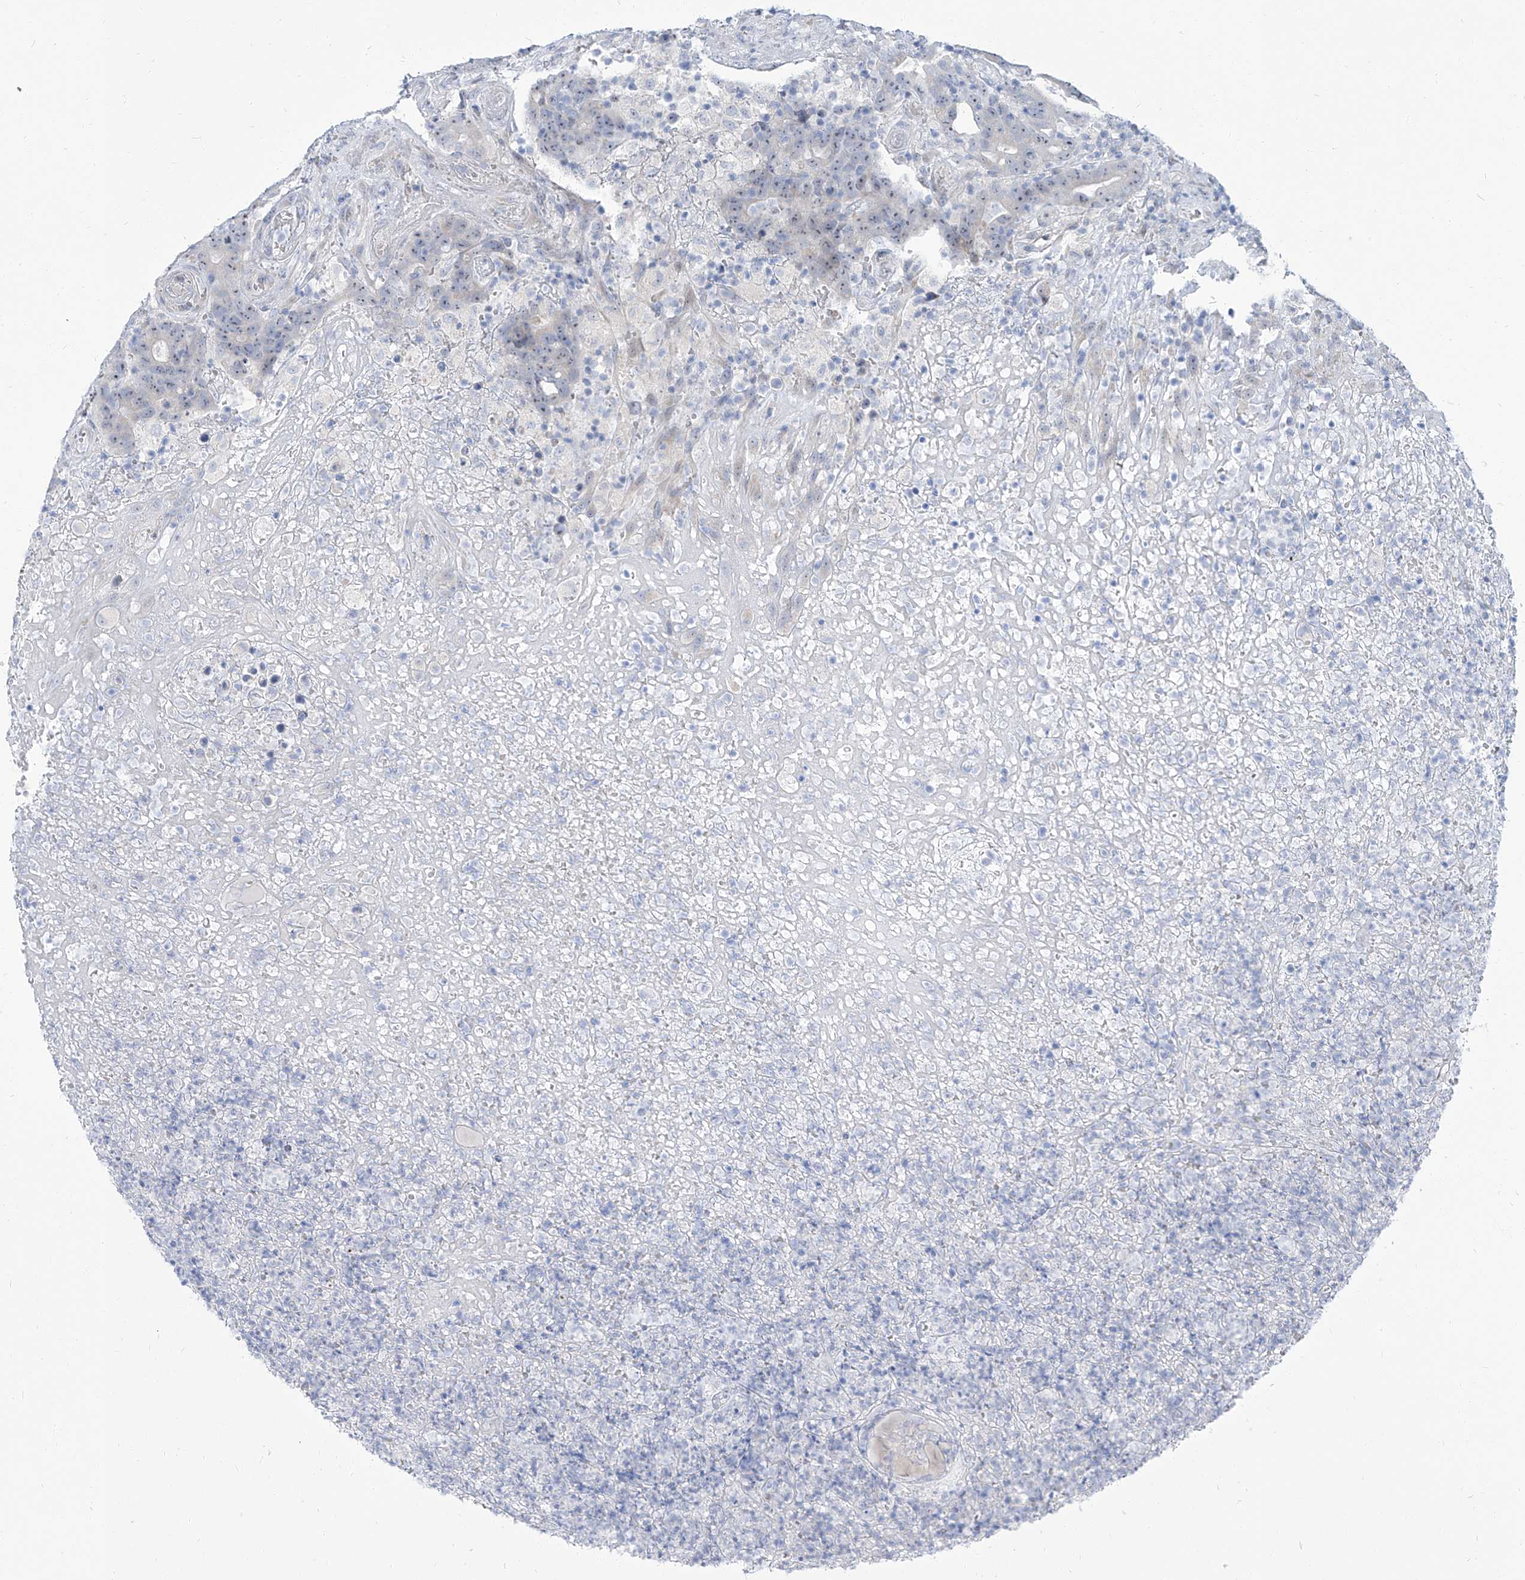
{"staining": {"intensity": "weak", "quantity": "<25%", "location": "cytoplasmic/membranous"}, "tissue": "colorectal cancer", "cell_type": "Tumor cells", "image_type": "cancer", "snomed": [{"axis": "morphology", "description": "Normal tissue, NOS"}, {"axis": "morphology", "description": "Adenocarcinoma, NOS"}, {"axis": "topography", "description": "Colon"}], "caption": "Adenocarcinoma (colorectal) was stained to show a protein in brown. There is no significant expression in tumor cells.", "gene": "TXLNB", "patient": {"sex": "female", "age": 75}}